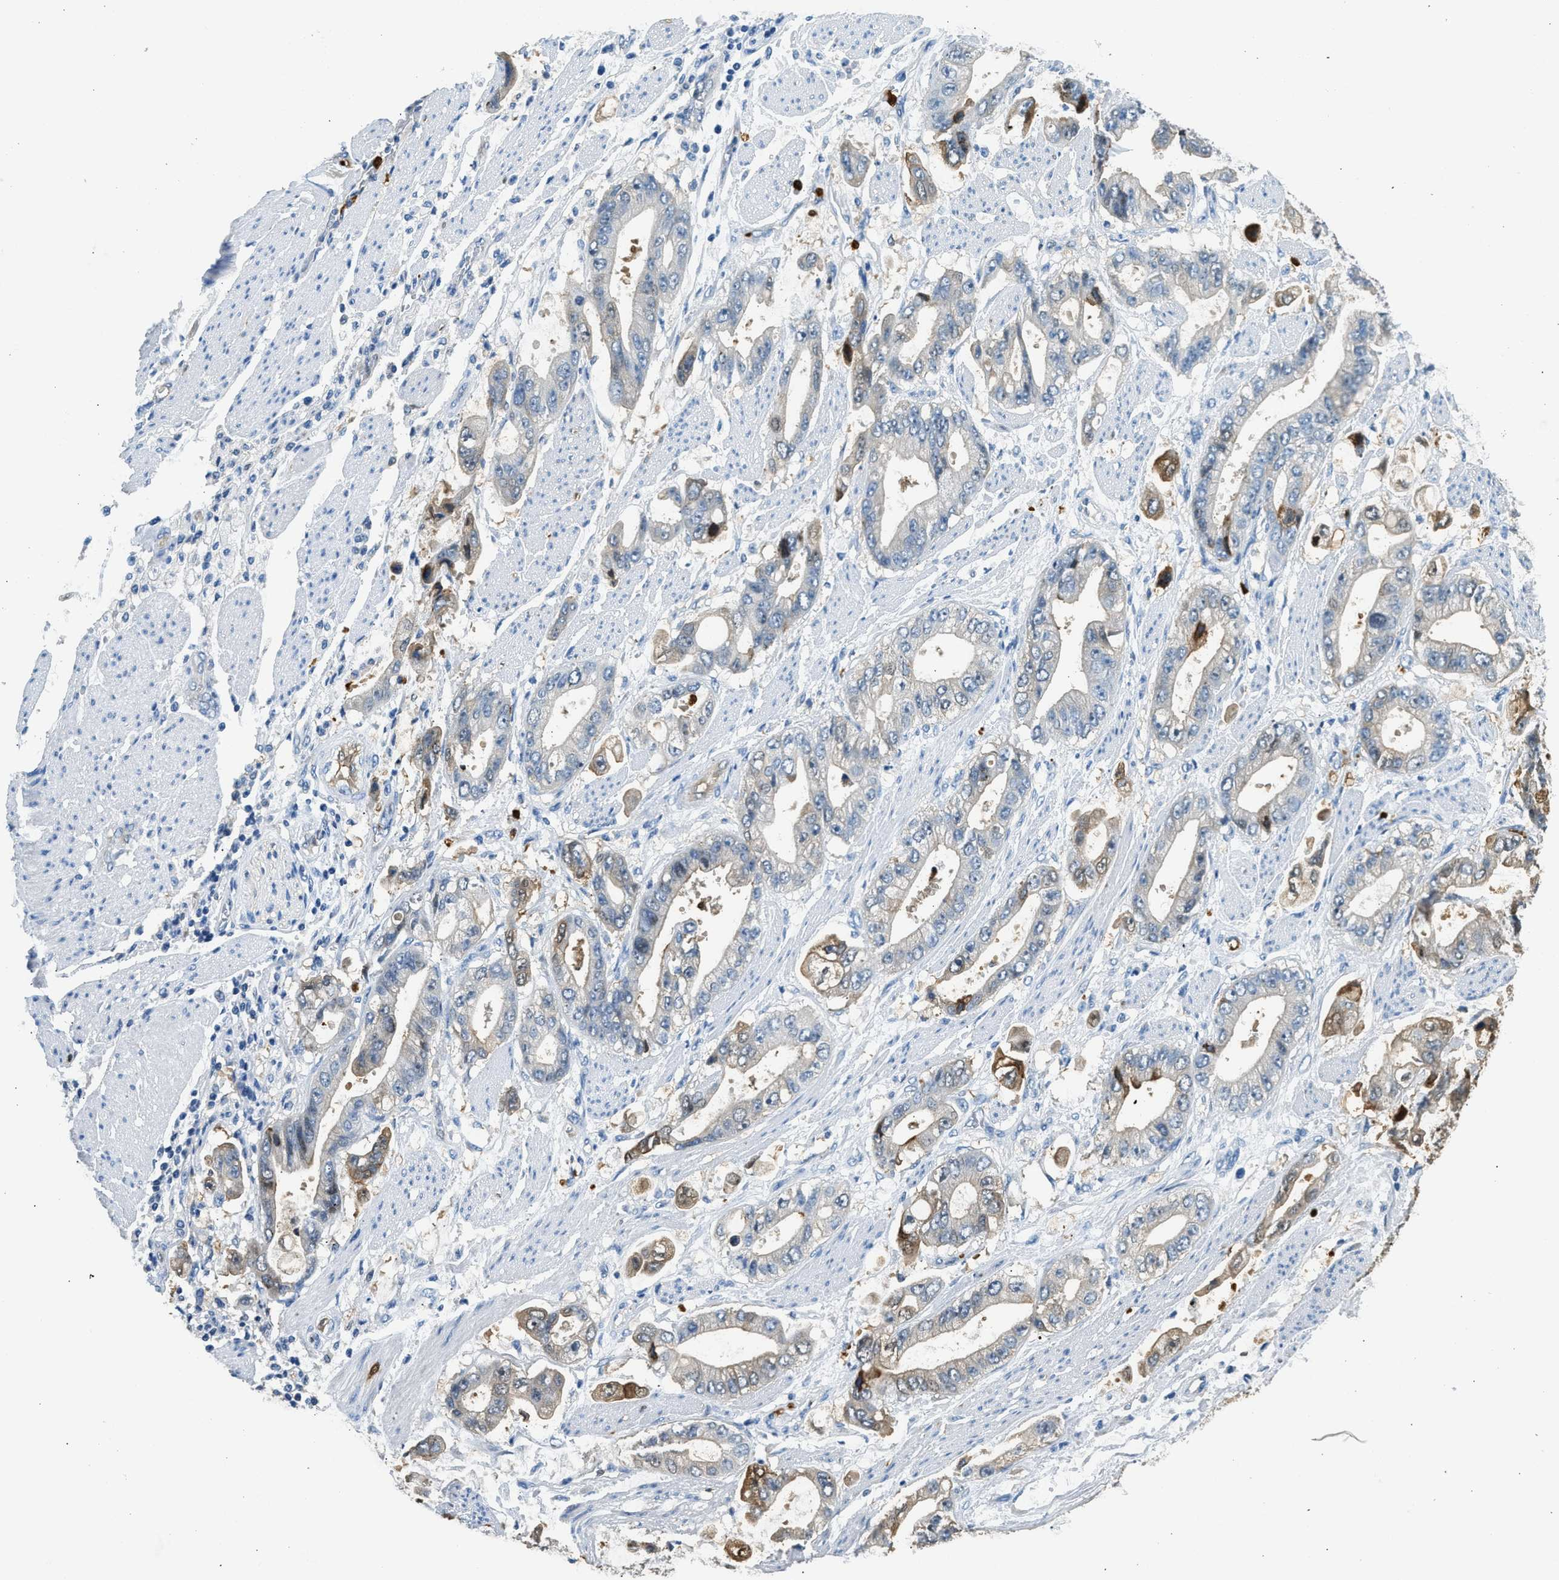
{"staining": {"intensity": "moderate", "quantity": "<25%", "location": "cytoplasmic/membranous"}, "tissue": "stomach cancer", "cell_type": "Tumor cells", "image_type": "cancer", "snomed": [{"axis": "morphology", "description": "Normal tissue, NOS"}, {"axis": "morphology", "description": "Adenocarcinoma, NOS"}, {"axis": "topography", "description": "Stomach"}], "caption": "Human stomach cancer (adenocarcinoma) stained for a protein (brown) reveals moderate cytoplasmic/membranous positive positivity in about <25% of tumor cells.", "gene": "ANXA3", "patient": {"sex": "male", "age": 62}}